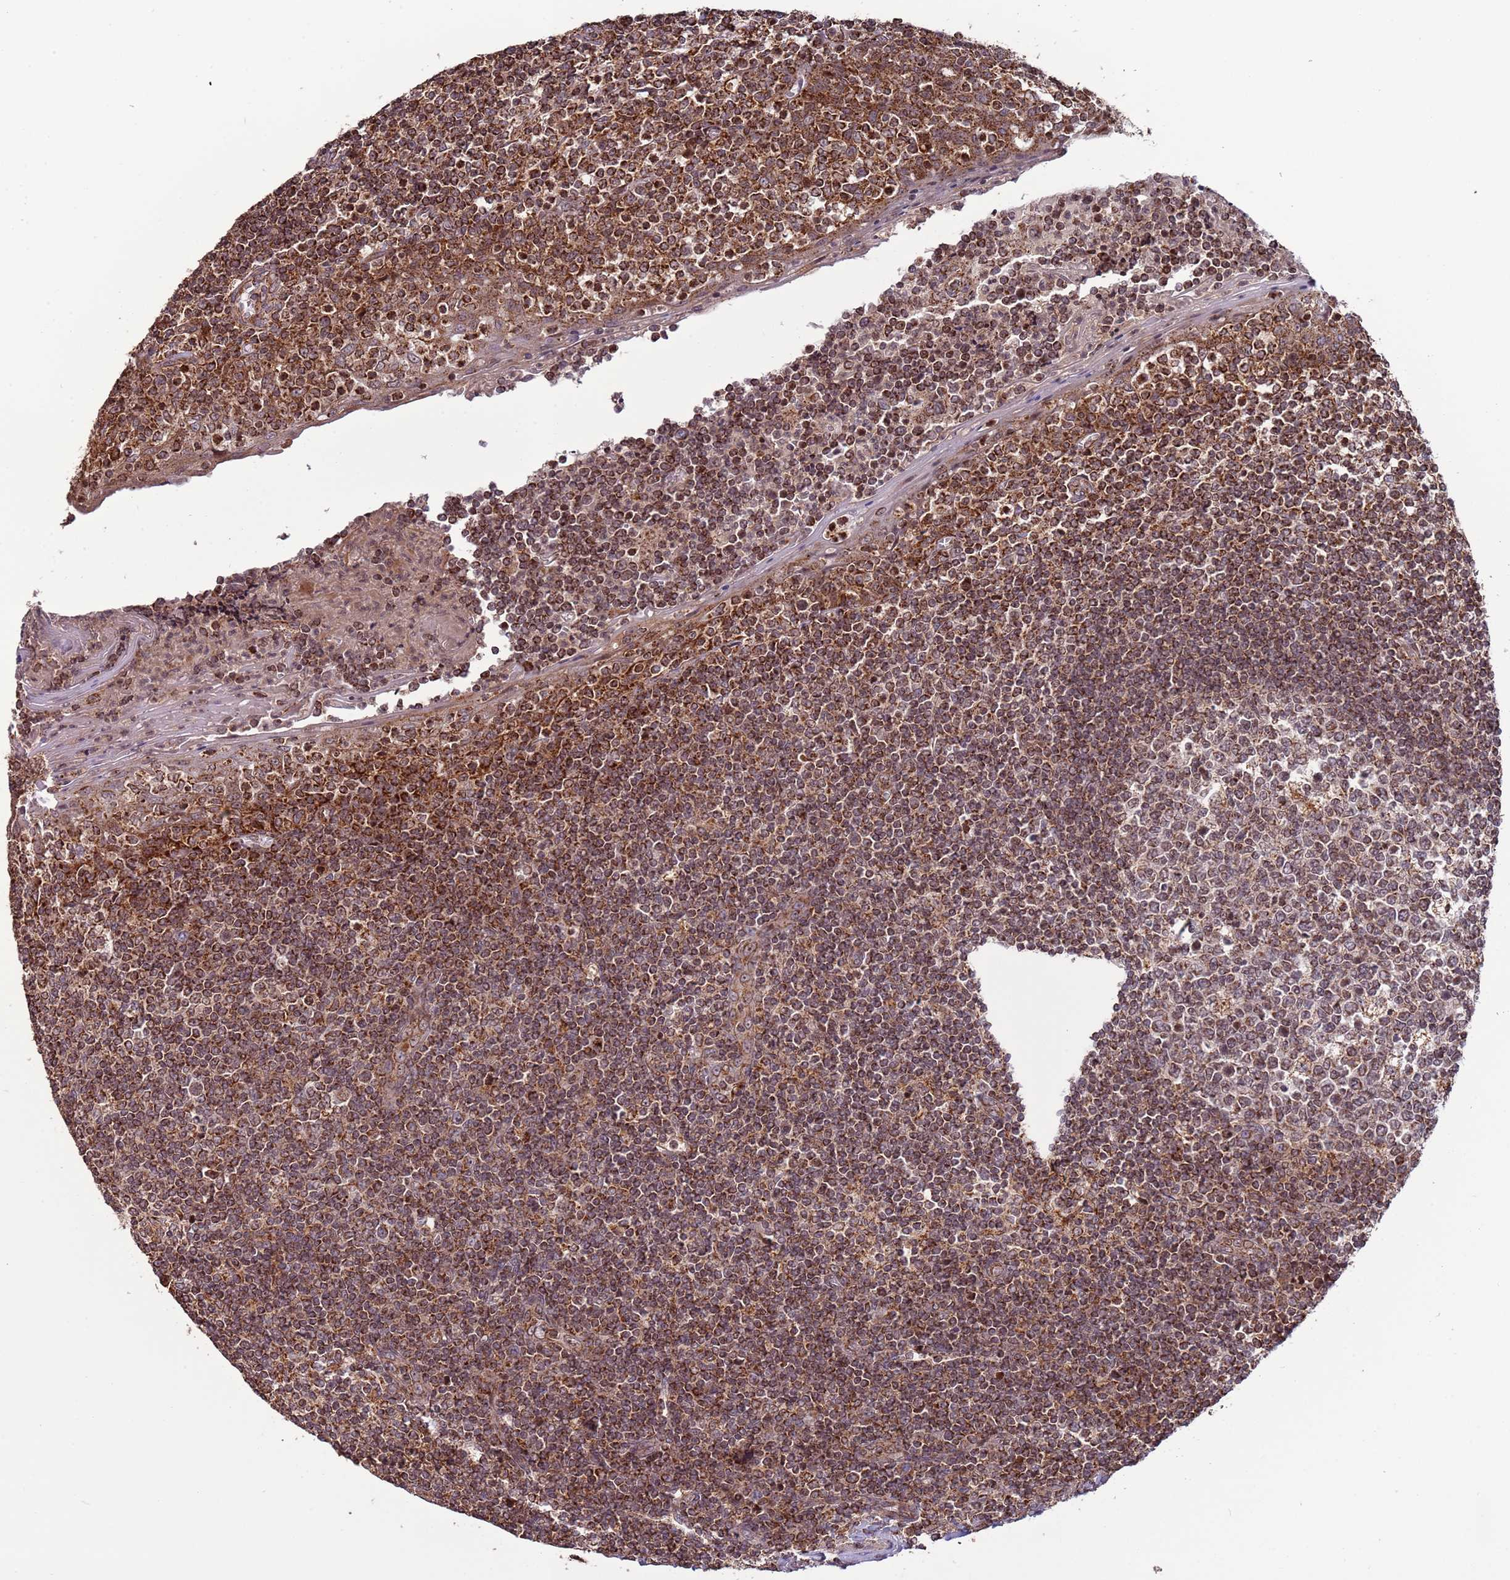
{"staining": {"intensity": "moderate", "quantity": ">75%", "location": "cytoplasmic/membranous,nuclear"}, "tissue": "tonsil", "cell_type": "Germinal center cells", "image_type": "normal", "snomed": [{"axis": "morphology", "description": "Normal tissue, NOS"}, {"axis": "topography", "description": "Tonsil"}], "caption": "This histopathology image exhibits unremarkable tonsil stained with immunohistochemistry to label a protein in brown. The cytoplasmic/membranous,nuclear of germinal center cells show moderate positivity for the protein. Nuclei are counter-stained blue.", "gene": "RCOR2", "patient": {"sex": "female", "age": 19}}